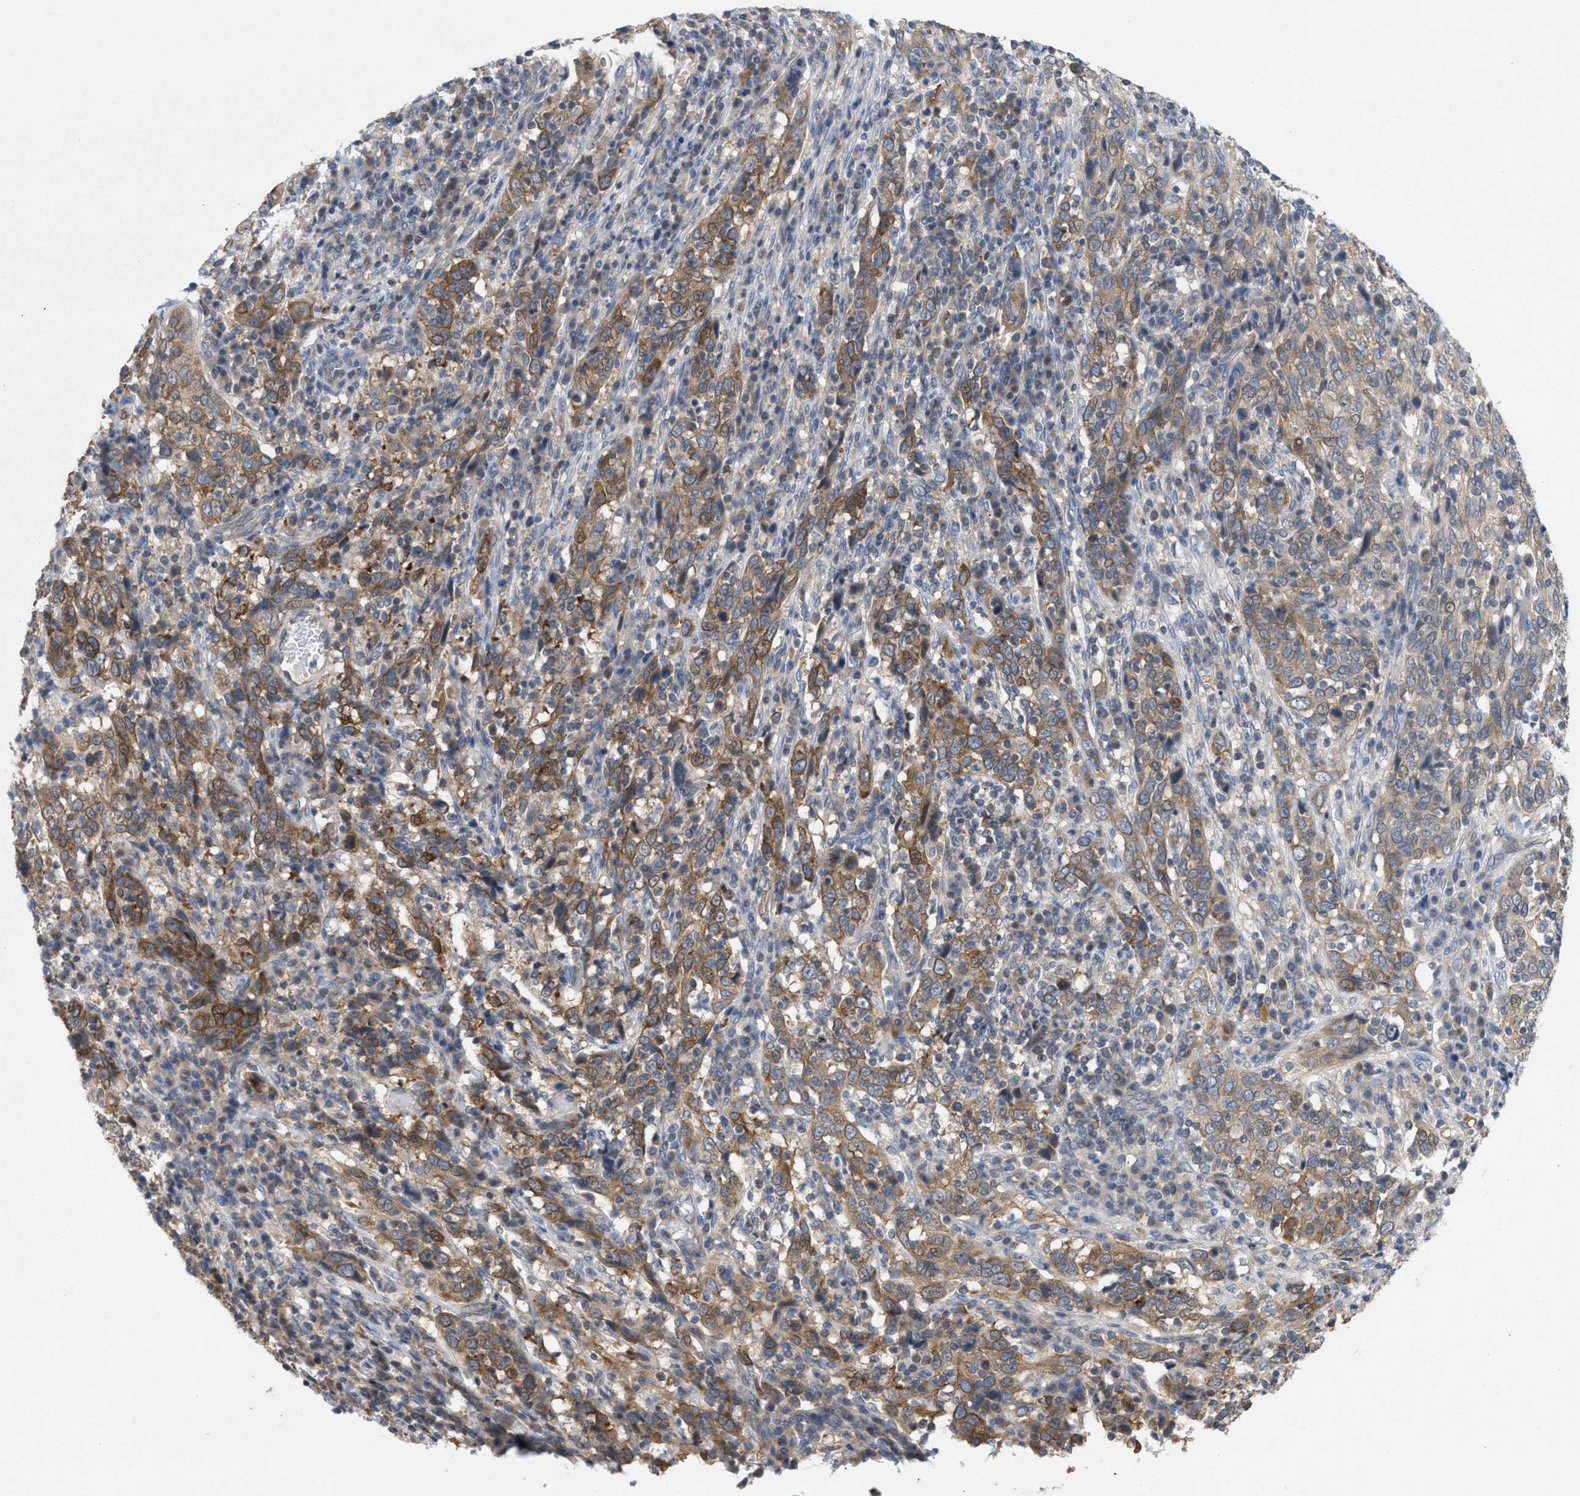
{"staining": {"intensity": "strong", "quantity": ">75%", "location": "cytoplasmic/membranous"}, "tissue": "cervical cancer", "cell_type": "Tumor cells", "image_type": "cancer", "snomed": [{"axis": "morphology", "description": "Squamous cell carcinoma, NOS"}, {"axis": "topography", "description": "Cervix"}], "caption": "This image reveals cervical squamous cell carcinoma stained with immunohistochemistry to label a protein in brown. The cytoplasmic/membranous of tumor cells show strong positivity for the protein. Nuclei are counter-stained blue.", "gene": "UBAP2", "patient": {"sex": "female", "age": 46}}